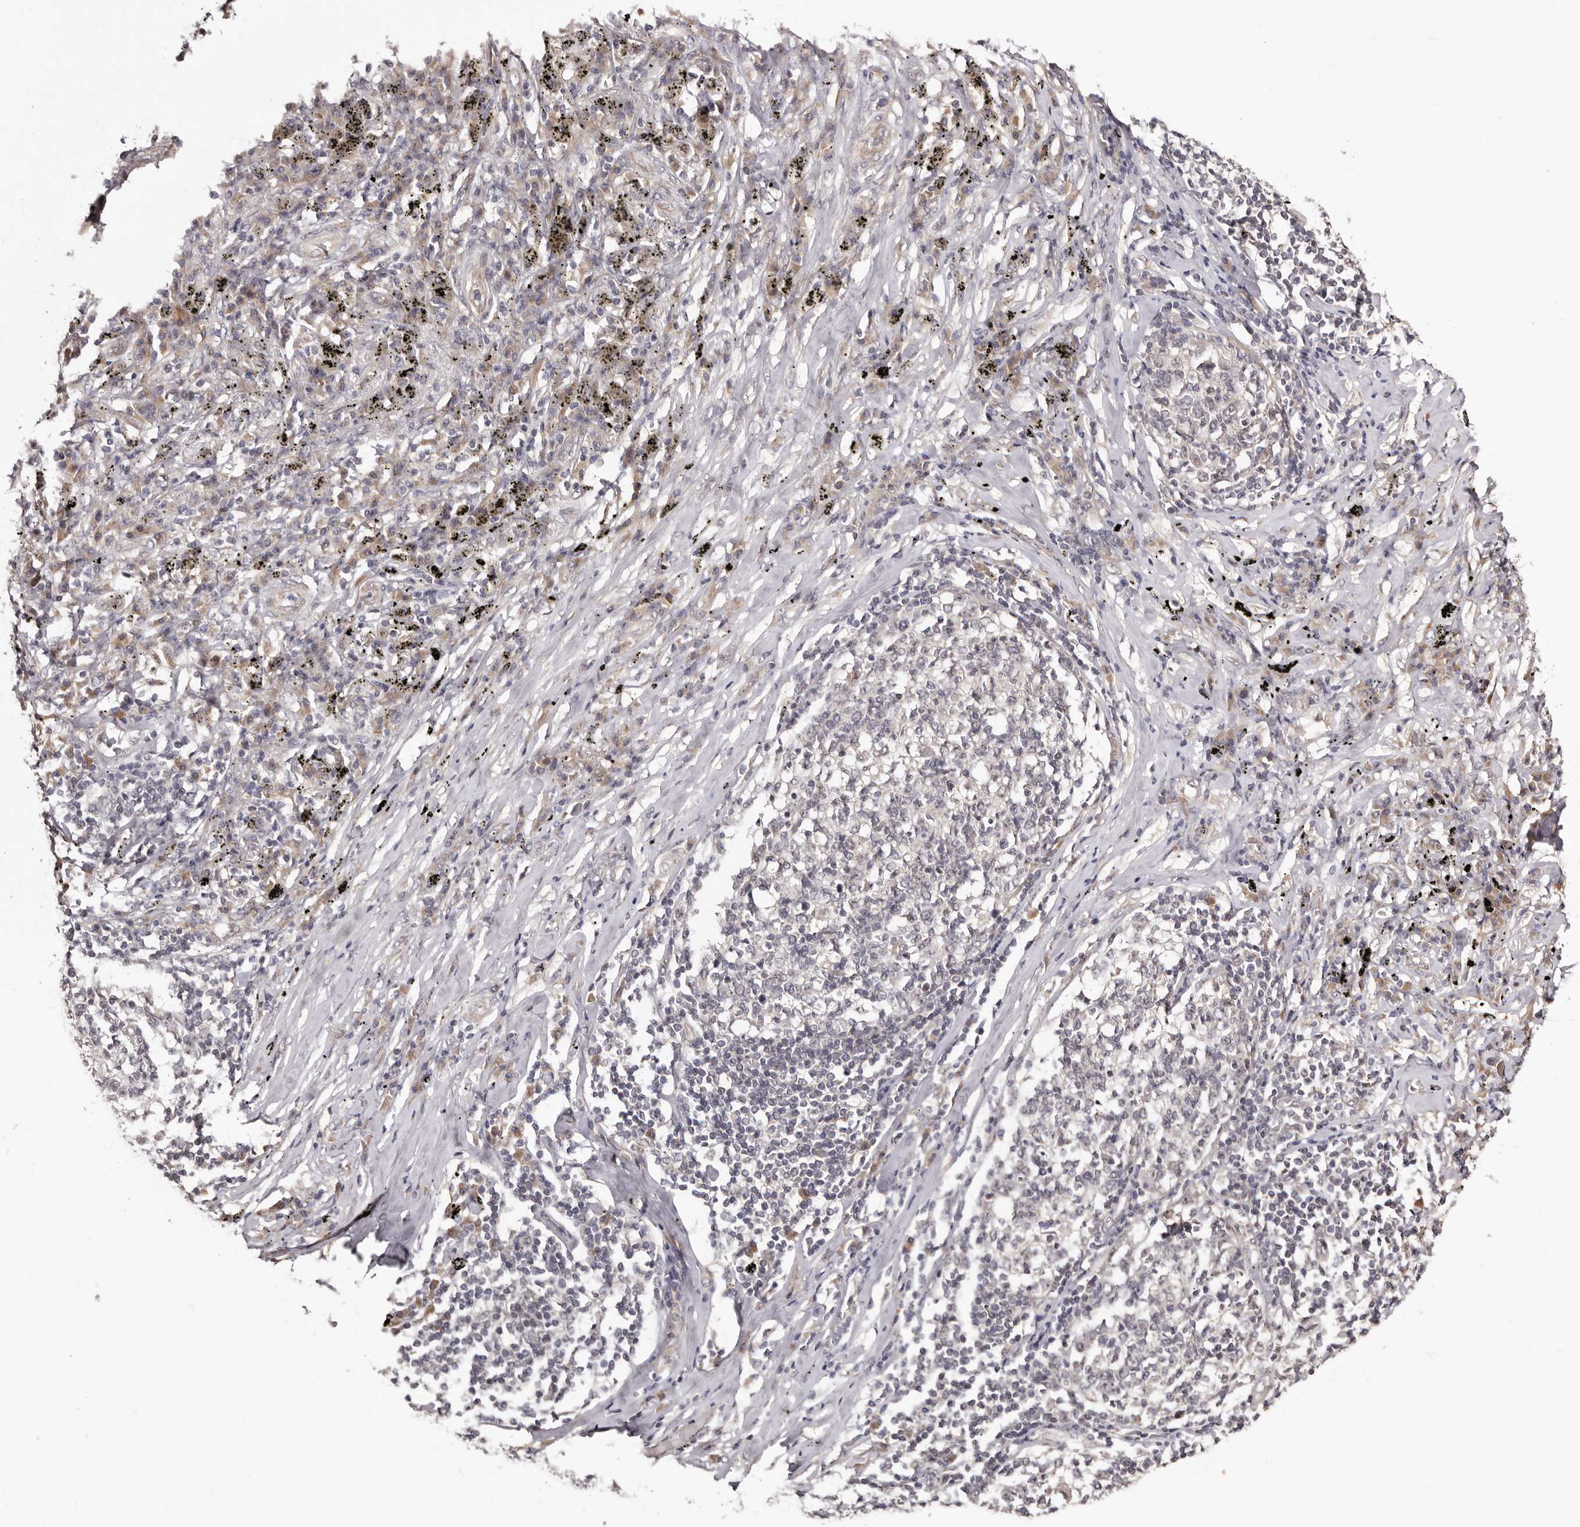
{"staining": {"intensity": "negative", "quantity": "none", "location": "none"}, "tissue": "lung cancer", "cell_type": "Tumor cells", "image_type": "cancer", "snomed": [{"axis": "morphology", "description": "Squamous cell carcinoma, NOS"}, {"axis": "topography", "description": "Lung"}], "caption": "Immunohistochemistry image of neoplastic tissue: lung cancer stained with DAB shows no significant protein expression in tumor cells.", "gene": "NOL12", "patient": {"sex": "female", "age": 63}}